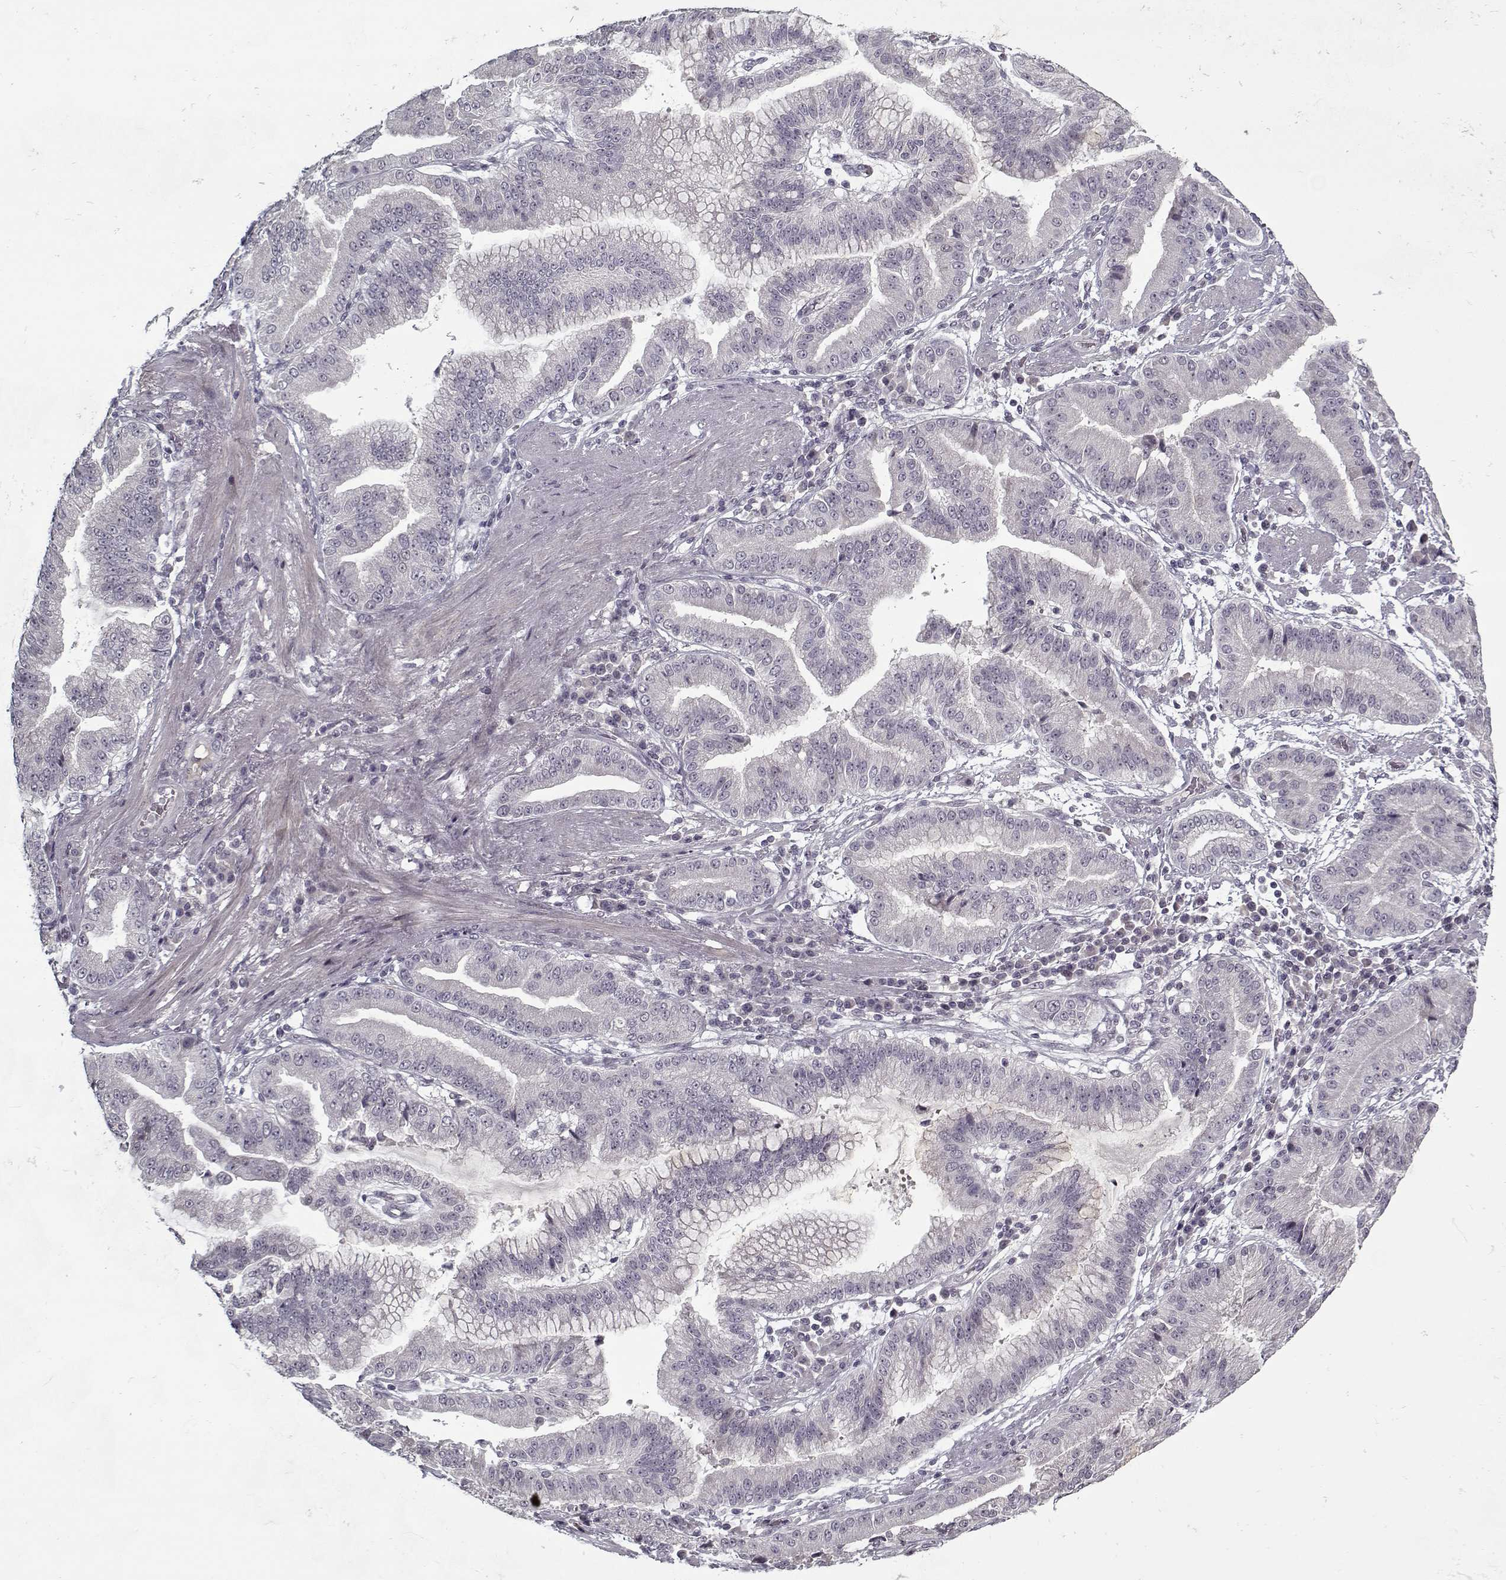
{"staining": {"intensity": "negative", "quantity": "none", "location": "none"}, "tissue": "stomach cancer", "cell_type": "Tumor cells", "image_type": "cancer", "snomed": [{"axis": "morphology", "description": "Adenocarcinoma, NOS"}, {"axis": "topography", "description": "Stomach"}], "caption": "IHC histopathology image of stomach cancer stained for a protein (brown), which shows no staining in tumor cells. (Immunohistochemistry, brightfield microscopy, high magnification).", "gene": "LAMA2", "patient": {"sex": "male", "age": 83}}